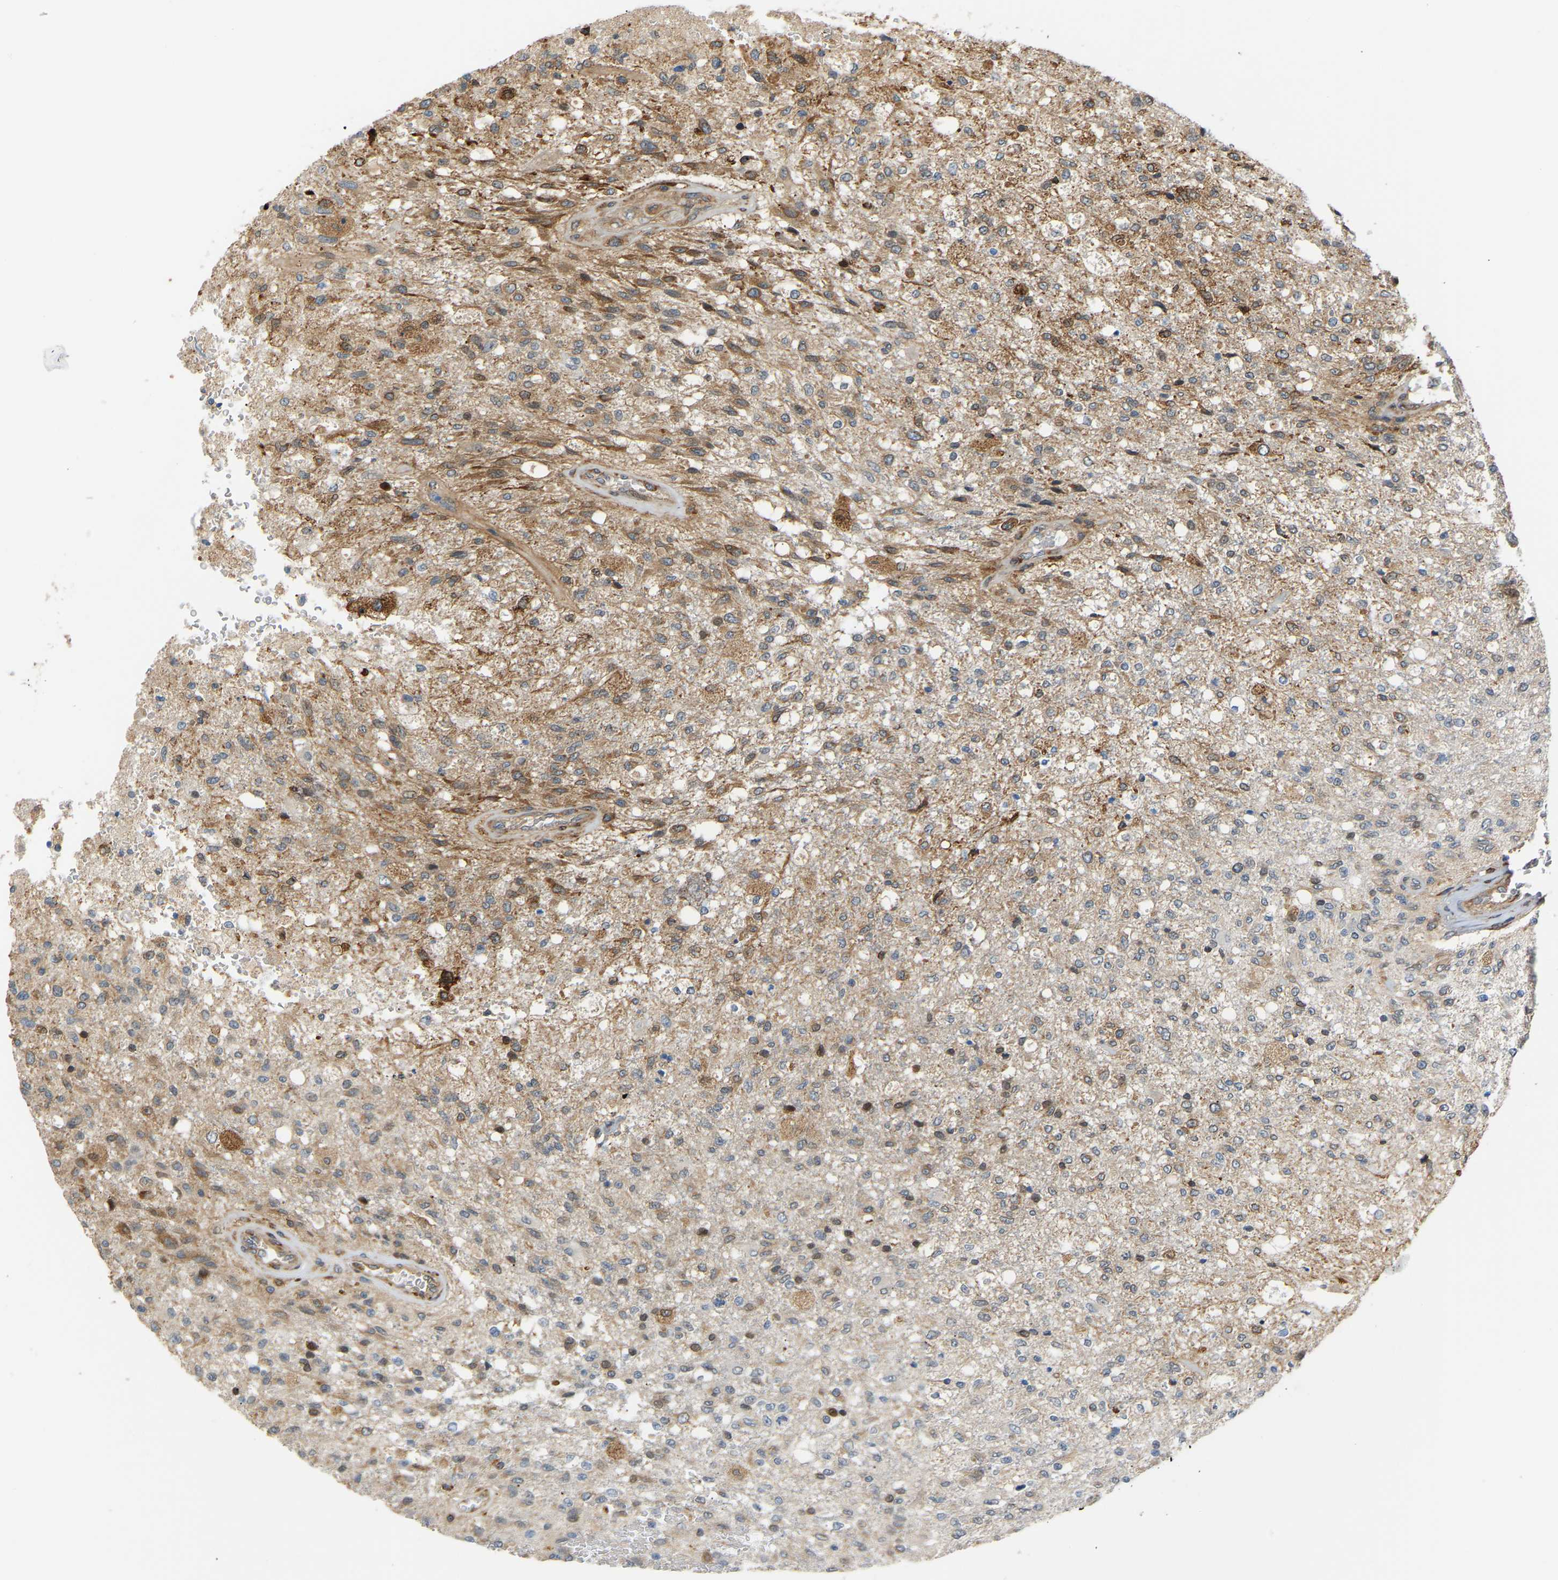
{"staining": {"intensity": "moderate", "quantity": "25%-75%", "location": "cytoplasmic/membranous"}, "tissue": "glioma", "cell_type": "Tumor cells", "image_type": "cancer", "snomed": [{"axis": "morphology", "description": "Normal tissue, NOS"}, {"axis": "morphology", "description": "Glioma, malignant, High grade"}, {"axis": "topography", "description": "Cerebral cortex"}], "caption": "Protein analysis of malignant glioma (high-grade) tissue displays moderate cytoplasmic/membranous positivity in approximately 25%-75% of tumor cells. Nuclei are stained in blue.", "gene": "PLCG2", "patient": {"sex": "male", "age": 77}}